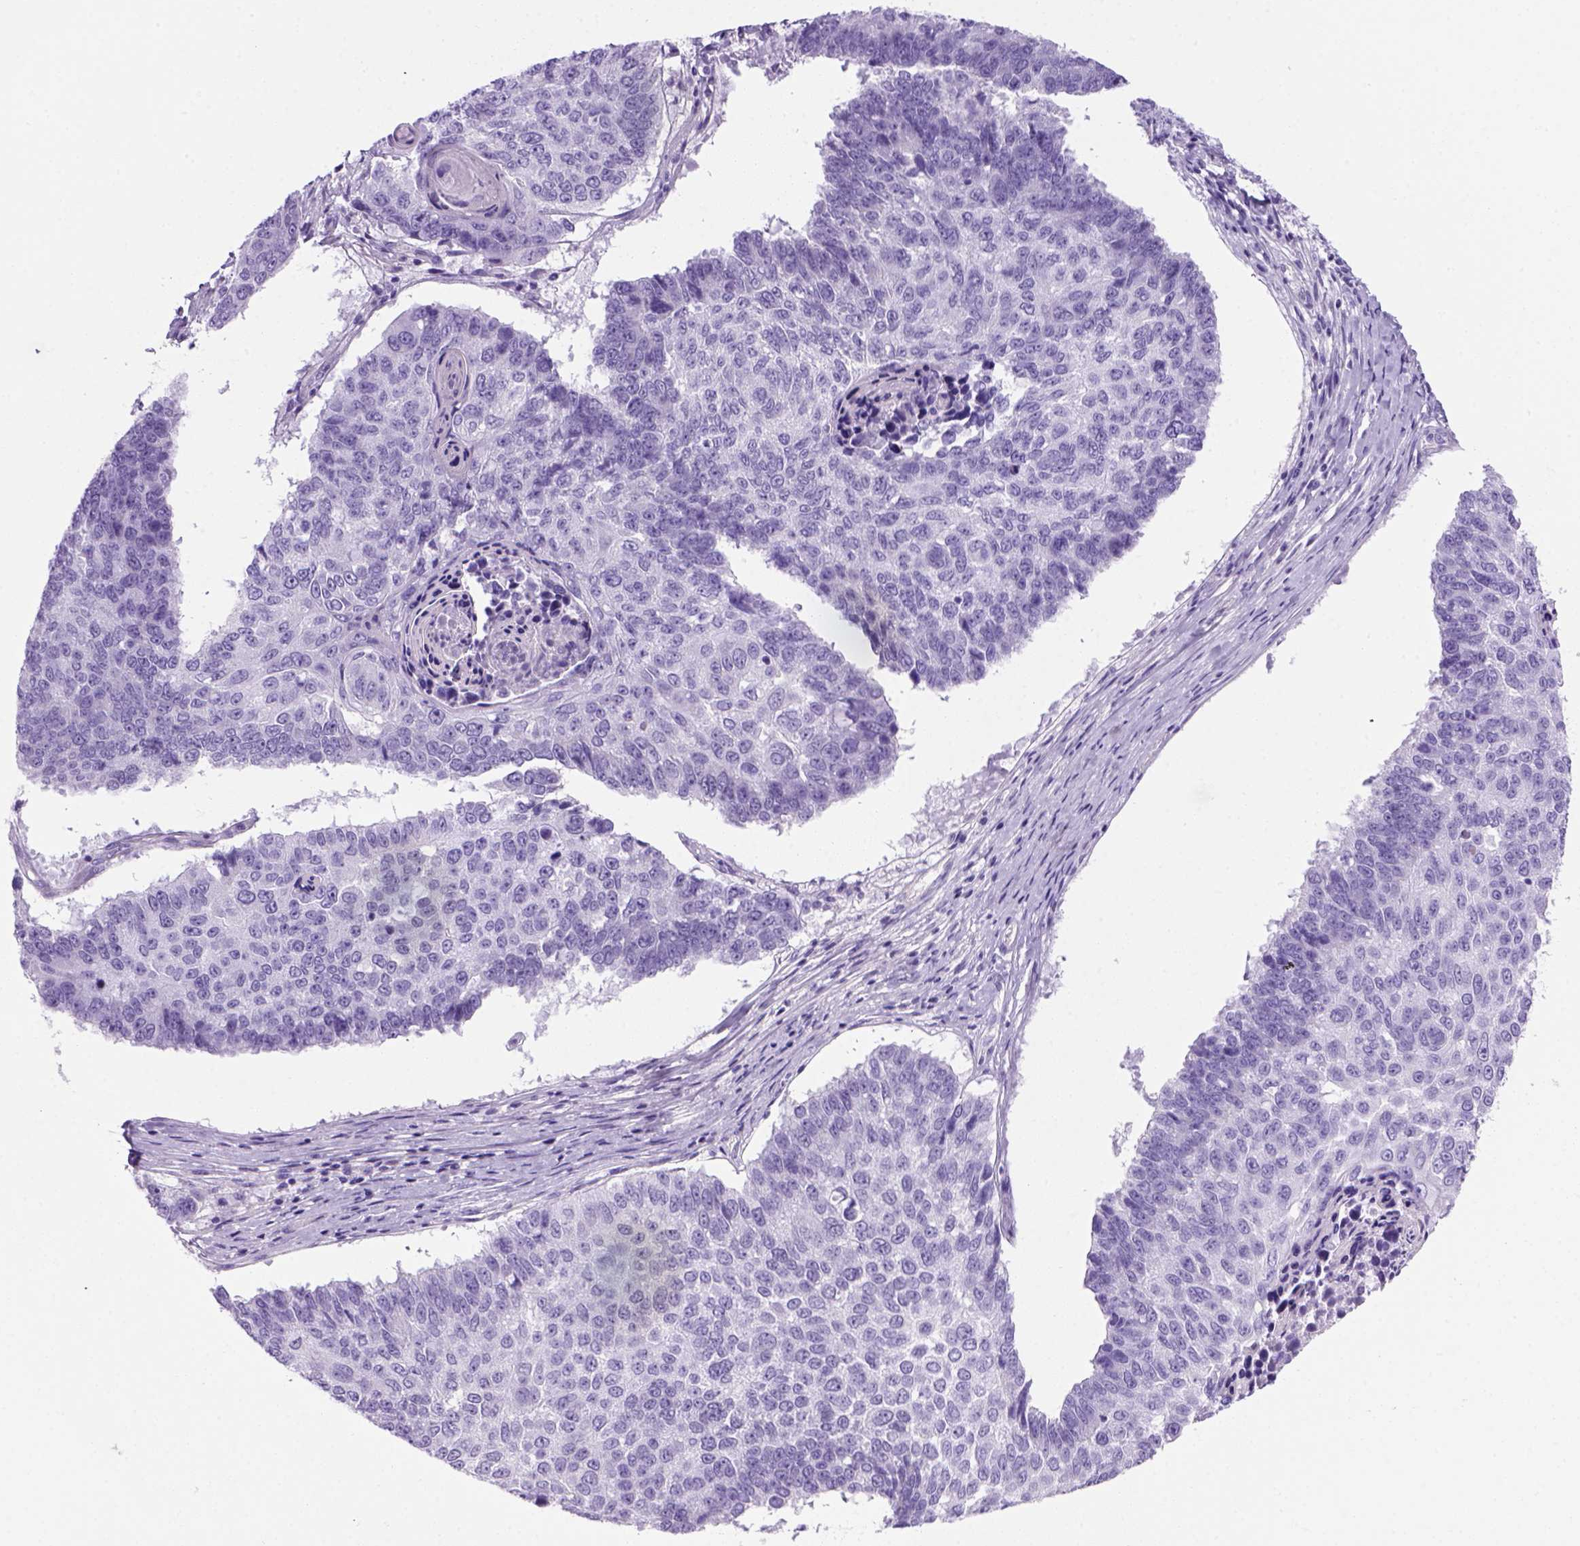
{"staining": {"intensity": "negative", "quantity": "none", "location": "none"}, "tissue": "lung cancer", "cell_type": "Tumor cells", "image_type": "cancer", "snomed": [{"axis": "morphology", "description": "Squamous cell carcinoma, NOS"}, {"axis": "topography", "description": "Lung"}], "caption": "Immunohistochemical staining of lung squamous cell carcinoma exhibits no significant expression in tumor cells.", "gene": "ARHGEF33", "patient": {"sex": "male", "age": 73}}